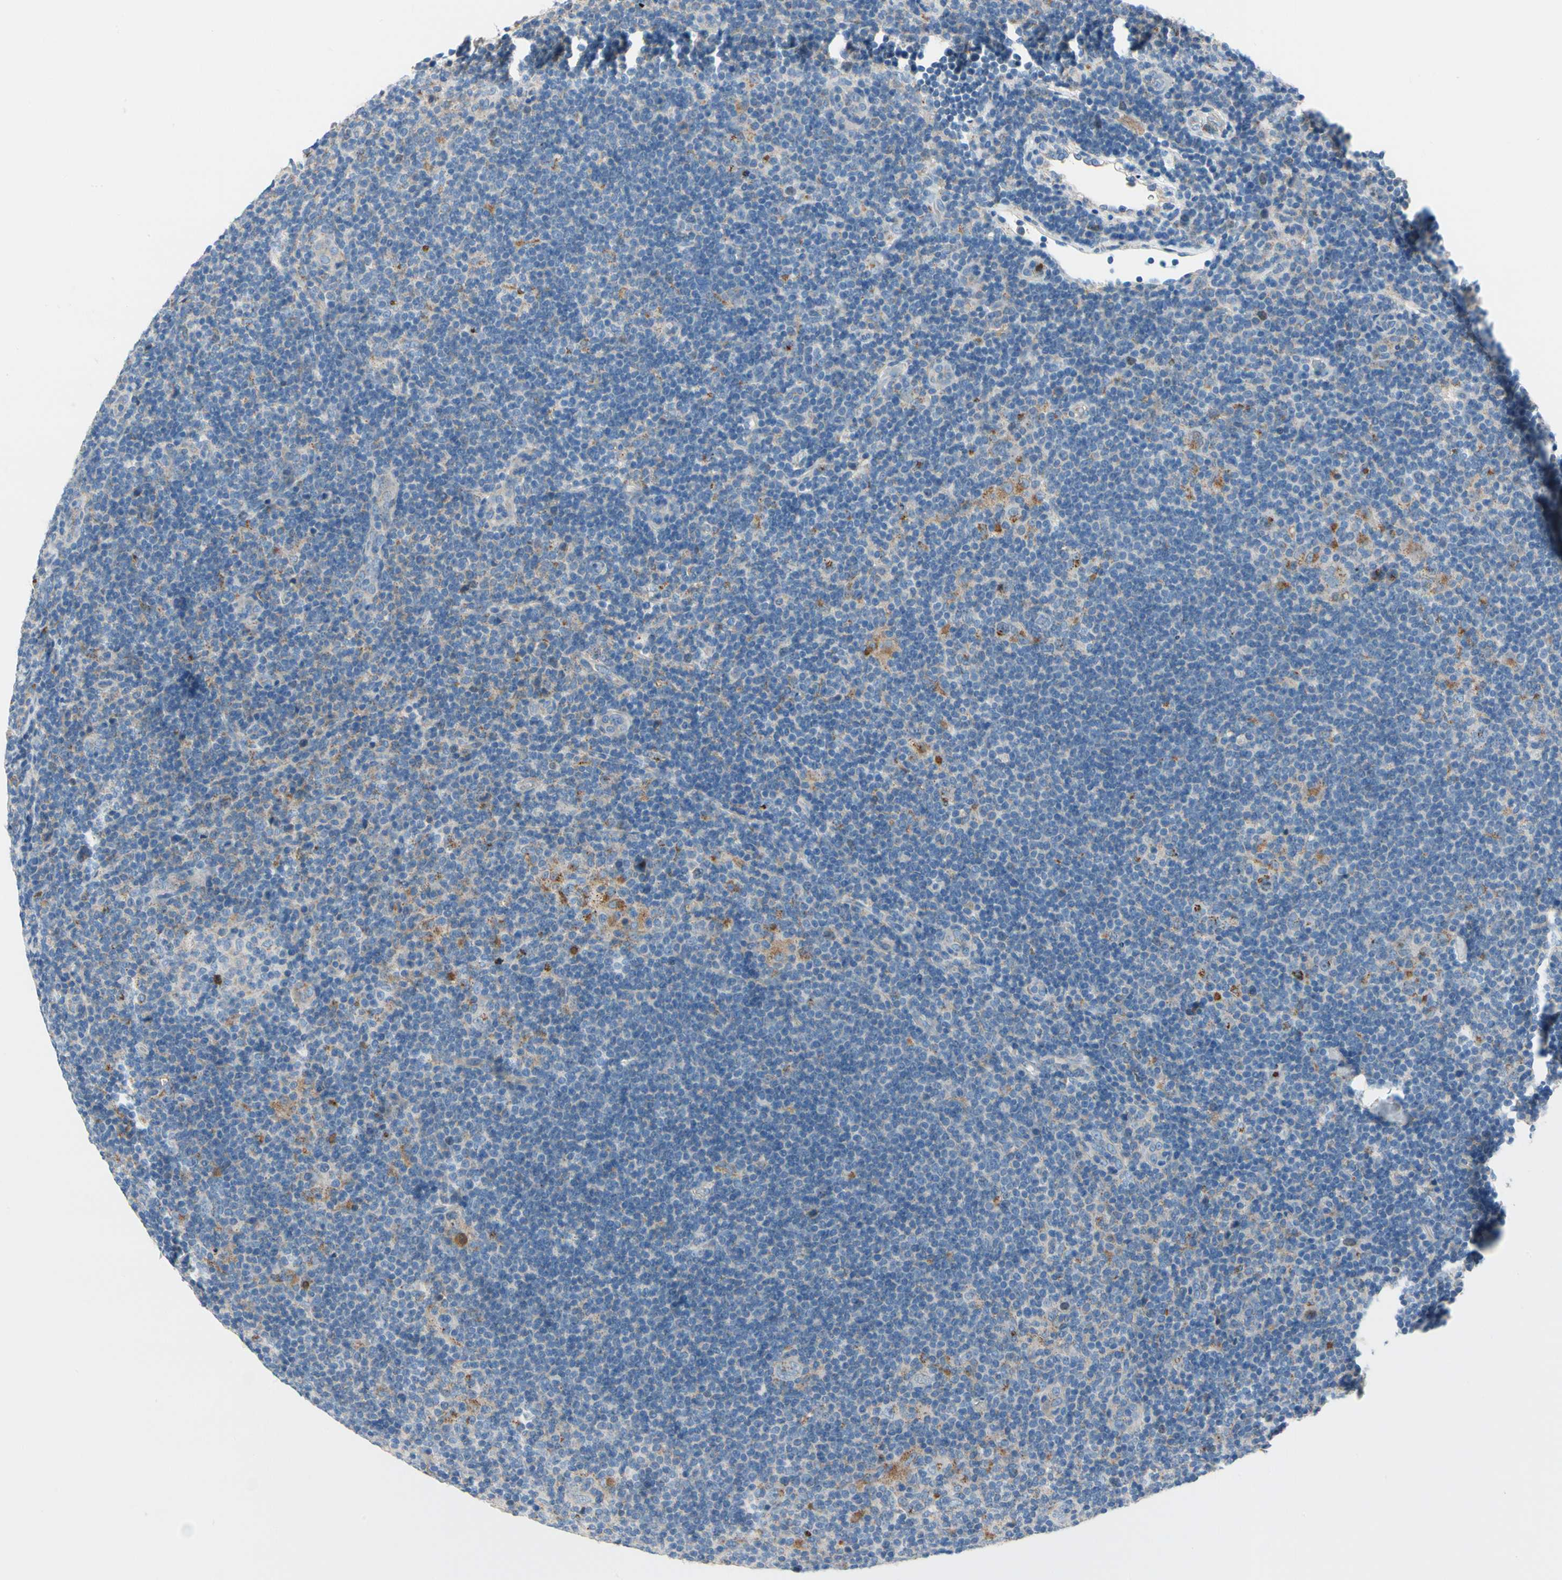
{"staining": {"intensity": "negative", "quantity": "none", "location": "none"}, "tissue": "lymphoma", "cell_type": "Tumor cells", "image_type": "cancer", "snomed": [{"axis": "morphology", "description": "Hodgkin's disease, NOS"}, {"axis": "topography", "description": "Lymph node"}], "caption": "Tumor cells show no significant protein positivity in lymphoma. (Brightfield microscopy of DAB immunohistochemistry at high magnification).", "gene": "HJURP", "patient": {"sex": "female", "age": 57}}